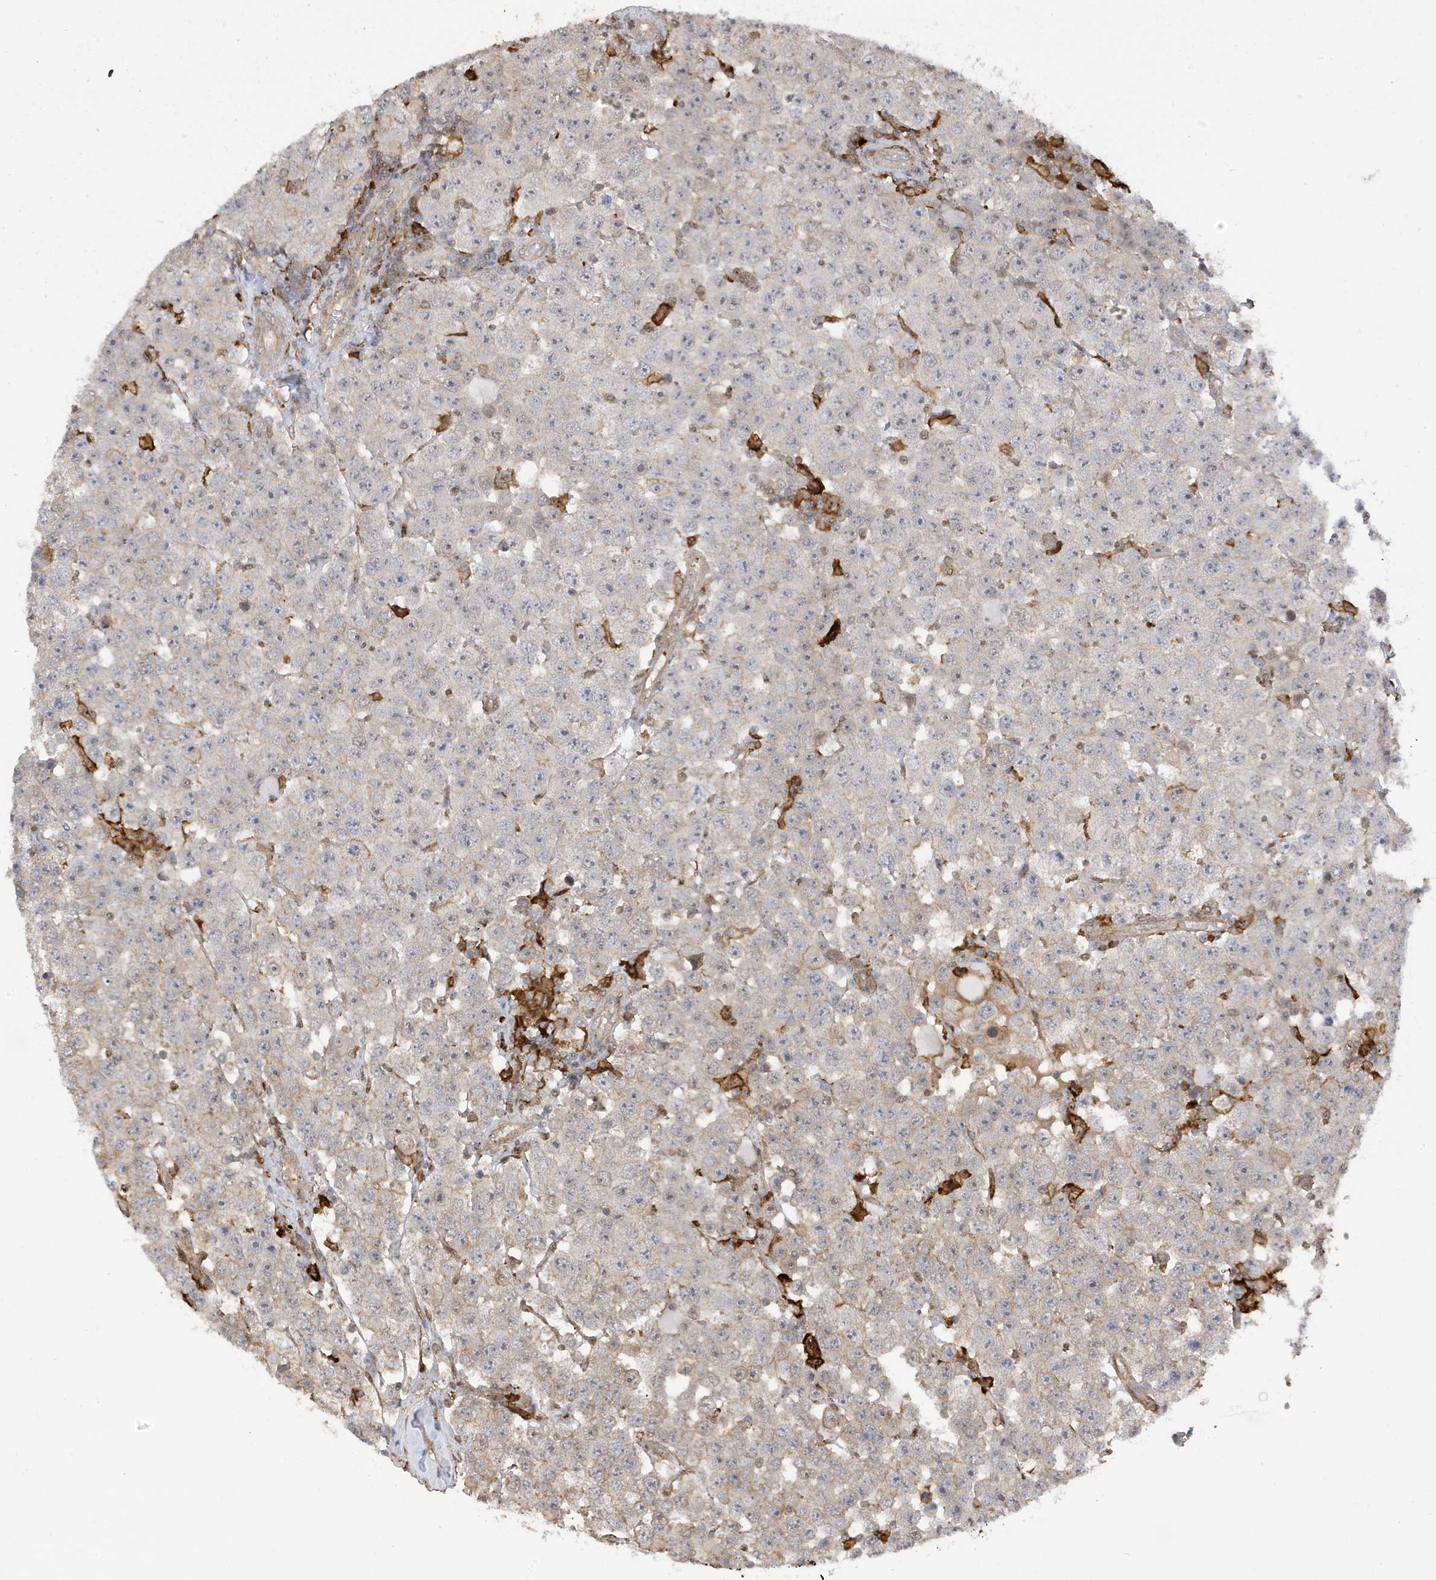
{"staining": {"intensity": "negative", "quantity": "none", "location": "none"}, "tissue": "testis cancer", "cell_type": "Tumor cells", "image_type": "cancer", "snomed": [{"axis": "morphology", "description": "Seminoma, NOS"}, {"axis": "topography", "description": "Testis"}], "caption": "Tumor cells show no significant protein positivity in testis cancer (seminoma).", "gene": "PHACTR2", "patient": {"sex": "male", "age": 28}}